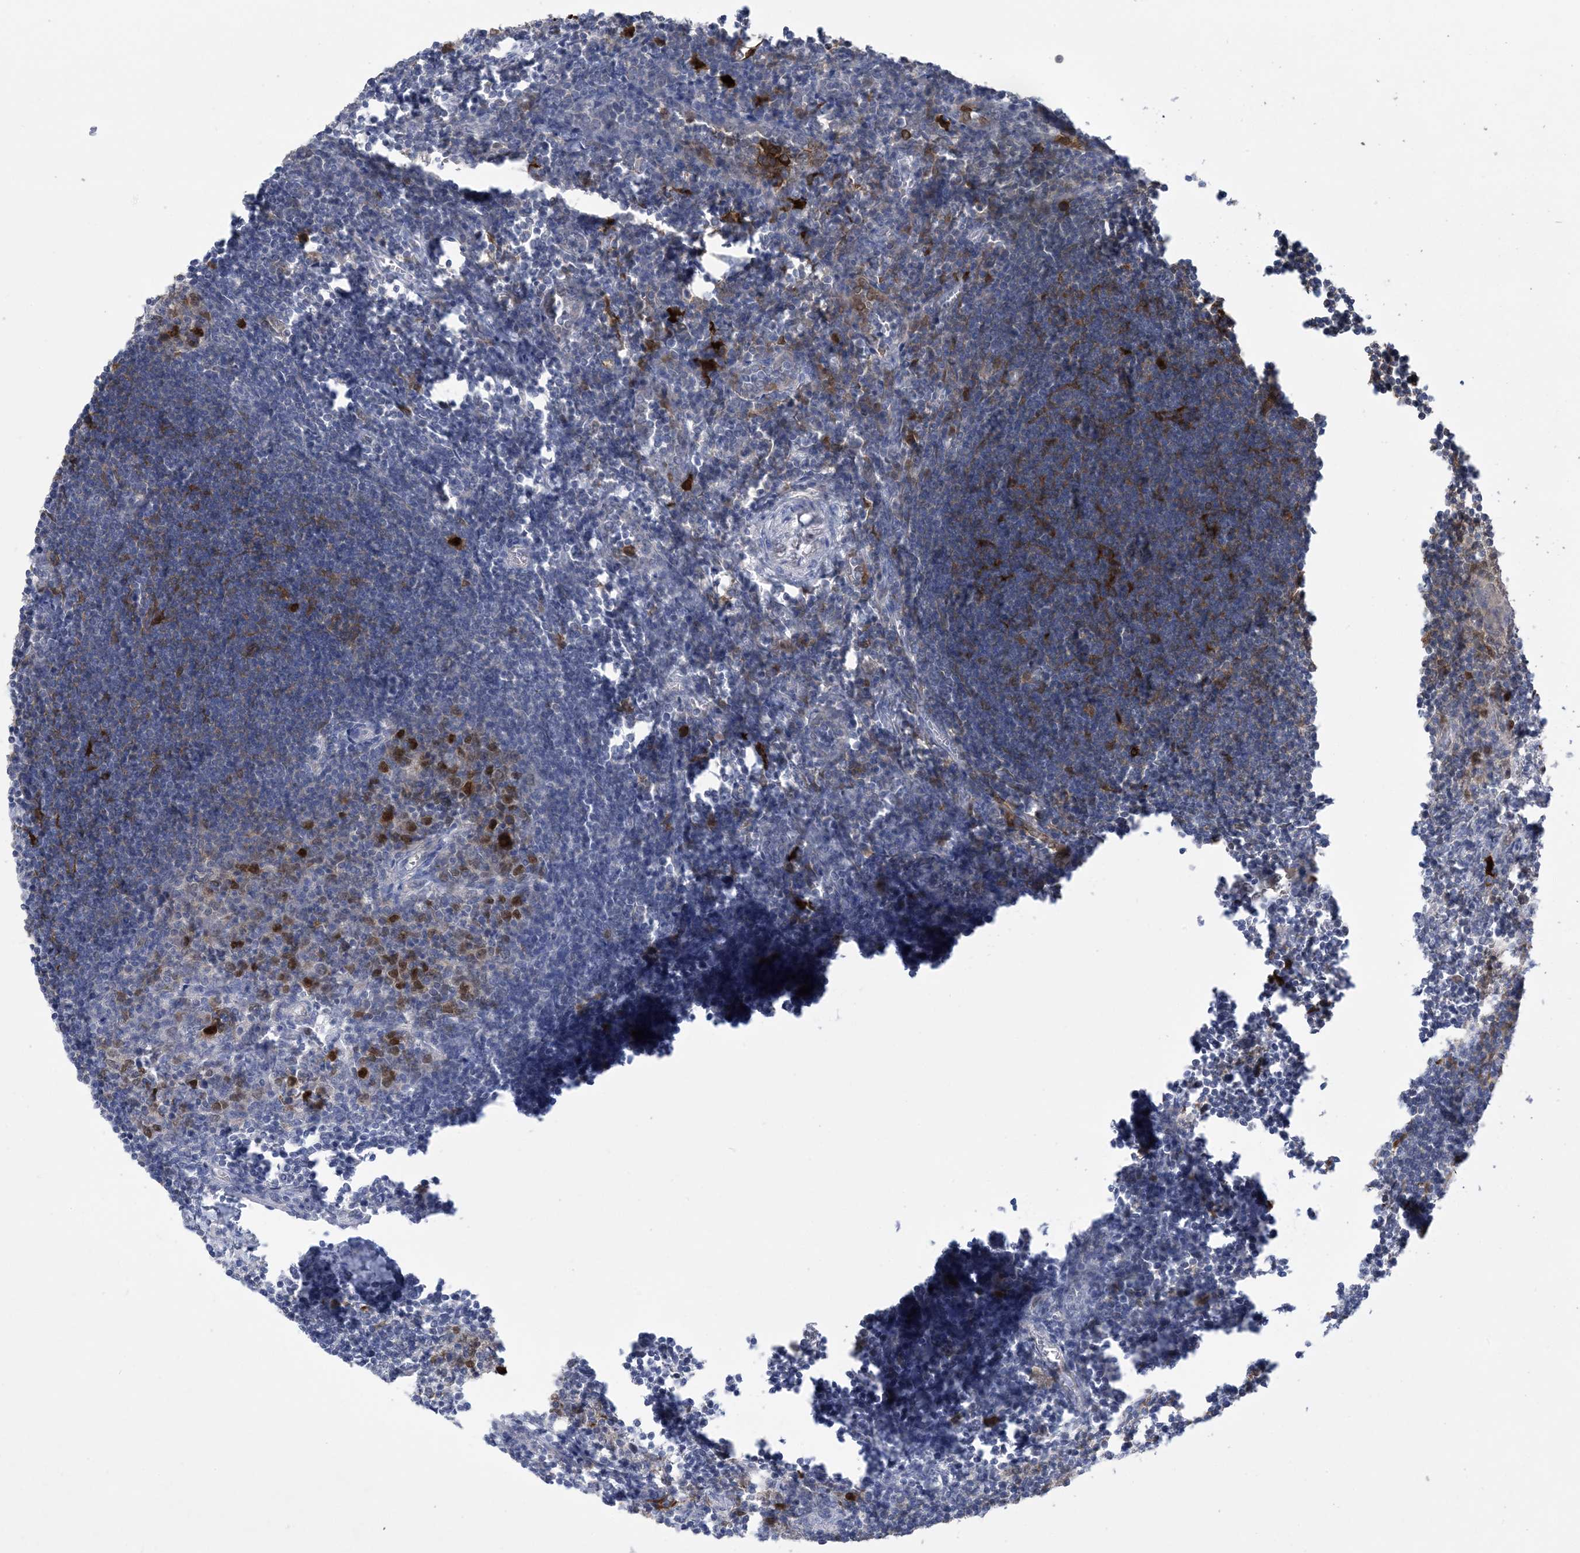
{"staining": {"intensity": "strong", "quantity": "<25%", "location": "cytoplasmic/membranous,nuclear"}, "tissue": "lymph node", "cell_type": "Germinal center cells", "image_type": "normal", "snomed": [{"axis": "morphology", "description": "Normal tissue, NOS"}, {"axis": "morphology", "description": "Malignant melanoma, Metastatic site"}, {"axis": "topography", "description": "Lymph node"}], "caption": "Immunohistochemistry image of unremarkable human lymph node stained for a protein (brown), which shows medium levels of strong cytoplasmic/membranous,nuclear positivity in approximately <25% of germinal center cells.", "gene": "HMGCS1", "patient": {"sex": "male", "age": 41}}